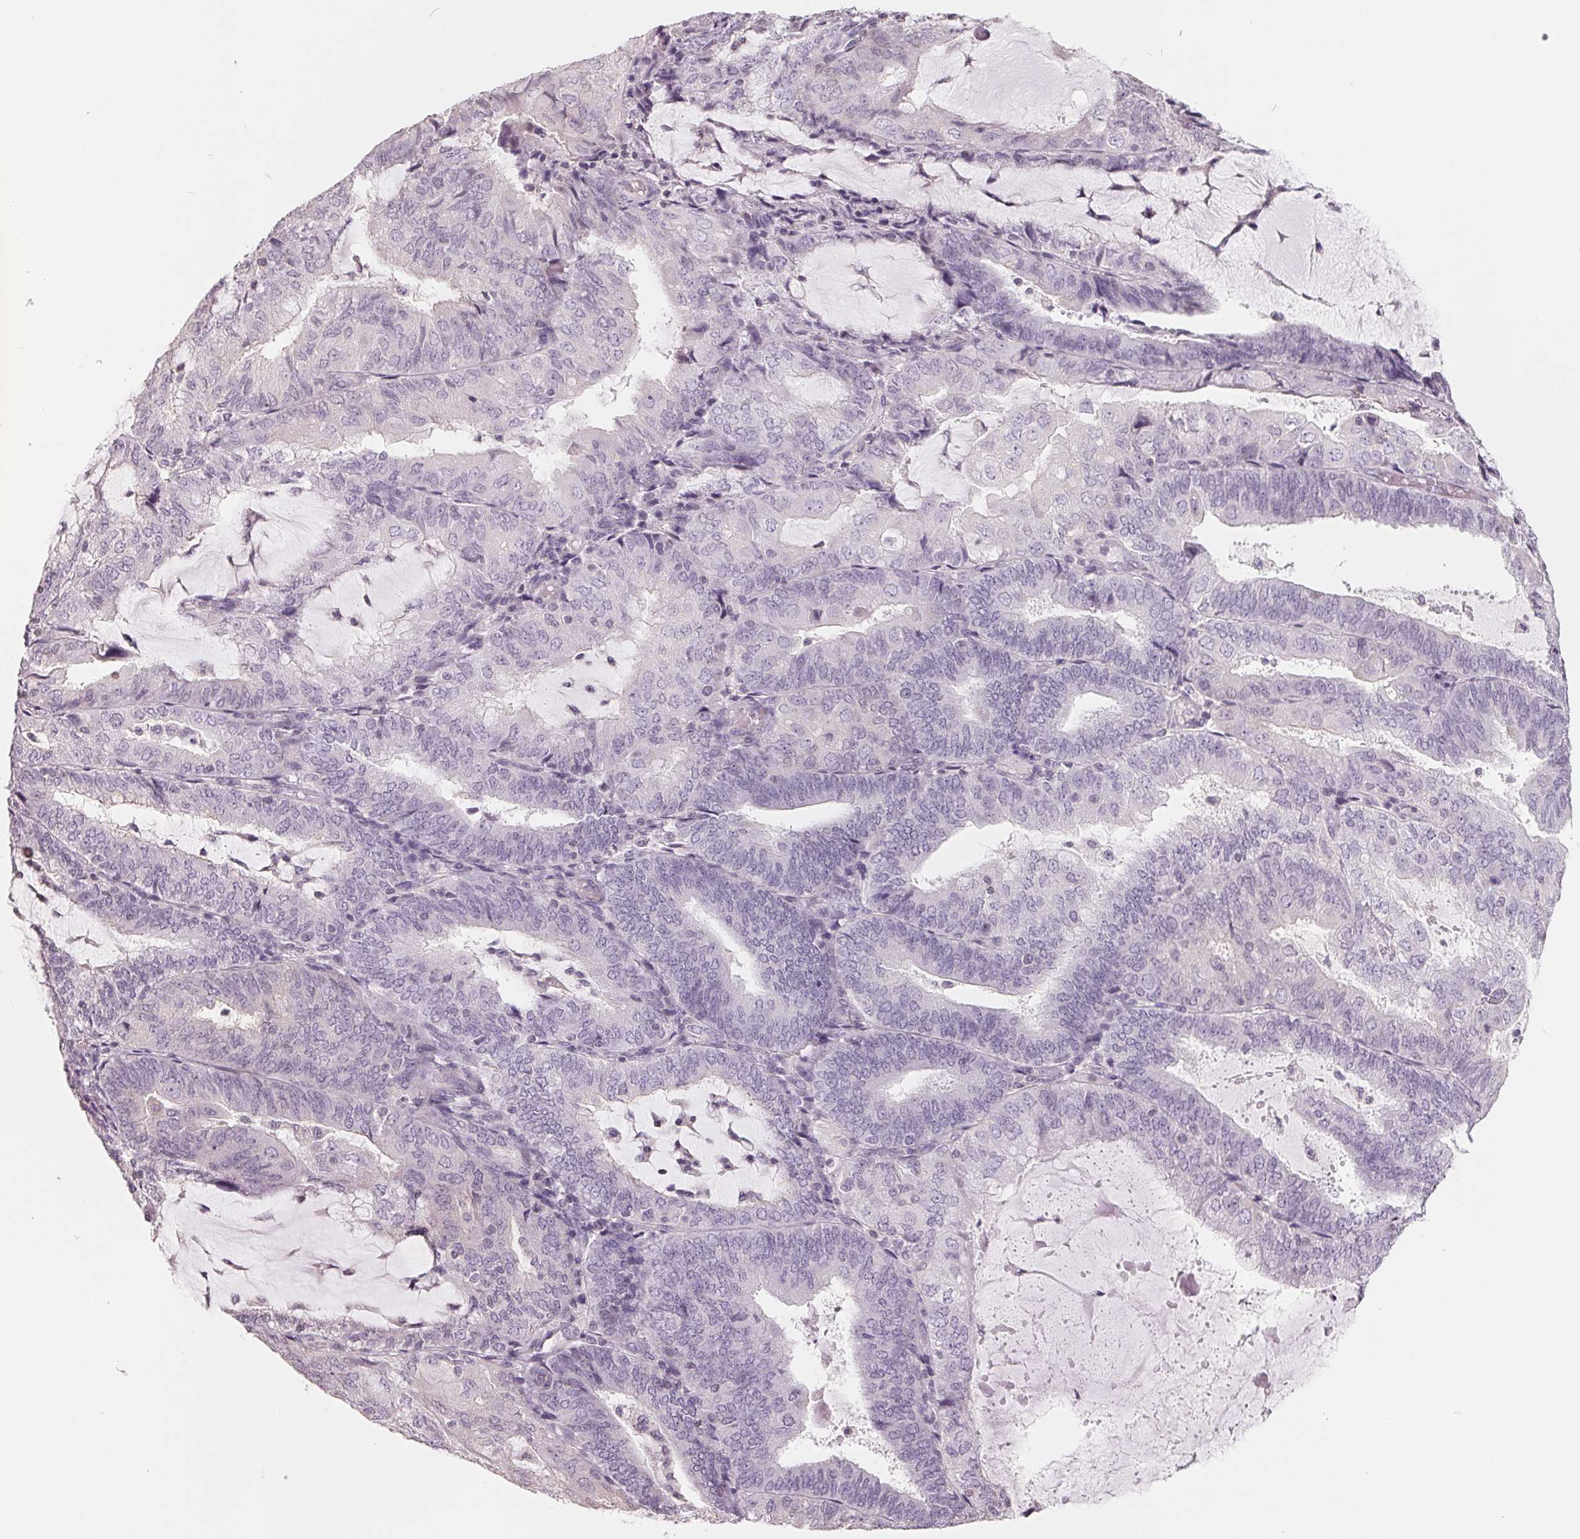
{"staining": {"intensity": "negative", "quantity": "none", "location": "none"}, "tissue": "endometrial cancer", "cell_type": "Tumor cells", "image_type": "cancer", "snomed": [{"axis": "morphology", "description": "Adenocarcinoma, NOS"}, {"axis": "topography", "description": "Endometrium"}], "caption": "A photomicrograph of human endometrial cancer (adenocarcinoma) is negative for staining in tumor cells. The staining was performed using DAB to visualize the protein expression in brown, while the nuclei were stained in blue with hematoxylin (Magnification: 20x).", "gene": "FTCD", "patient": {"sex": "female", "age": 81}}